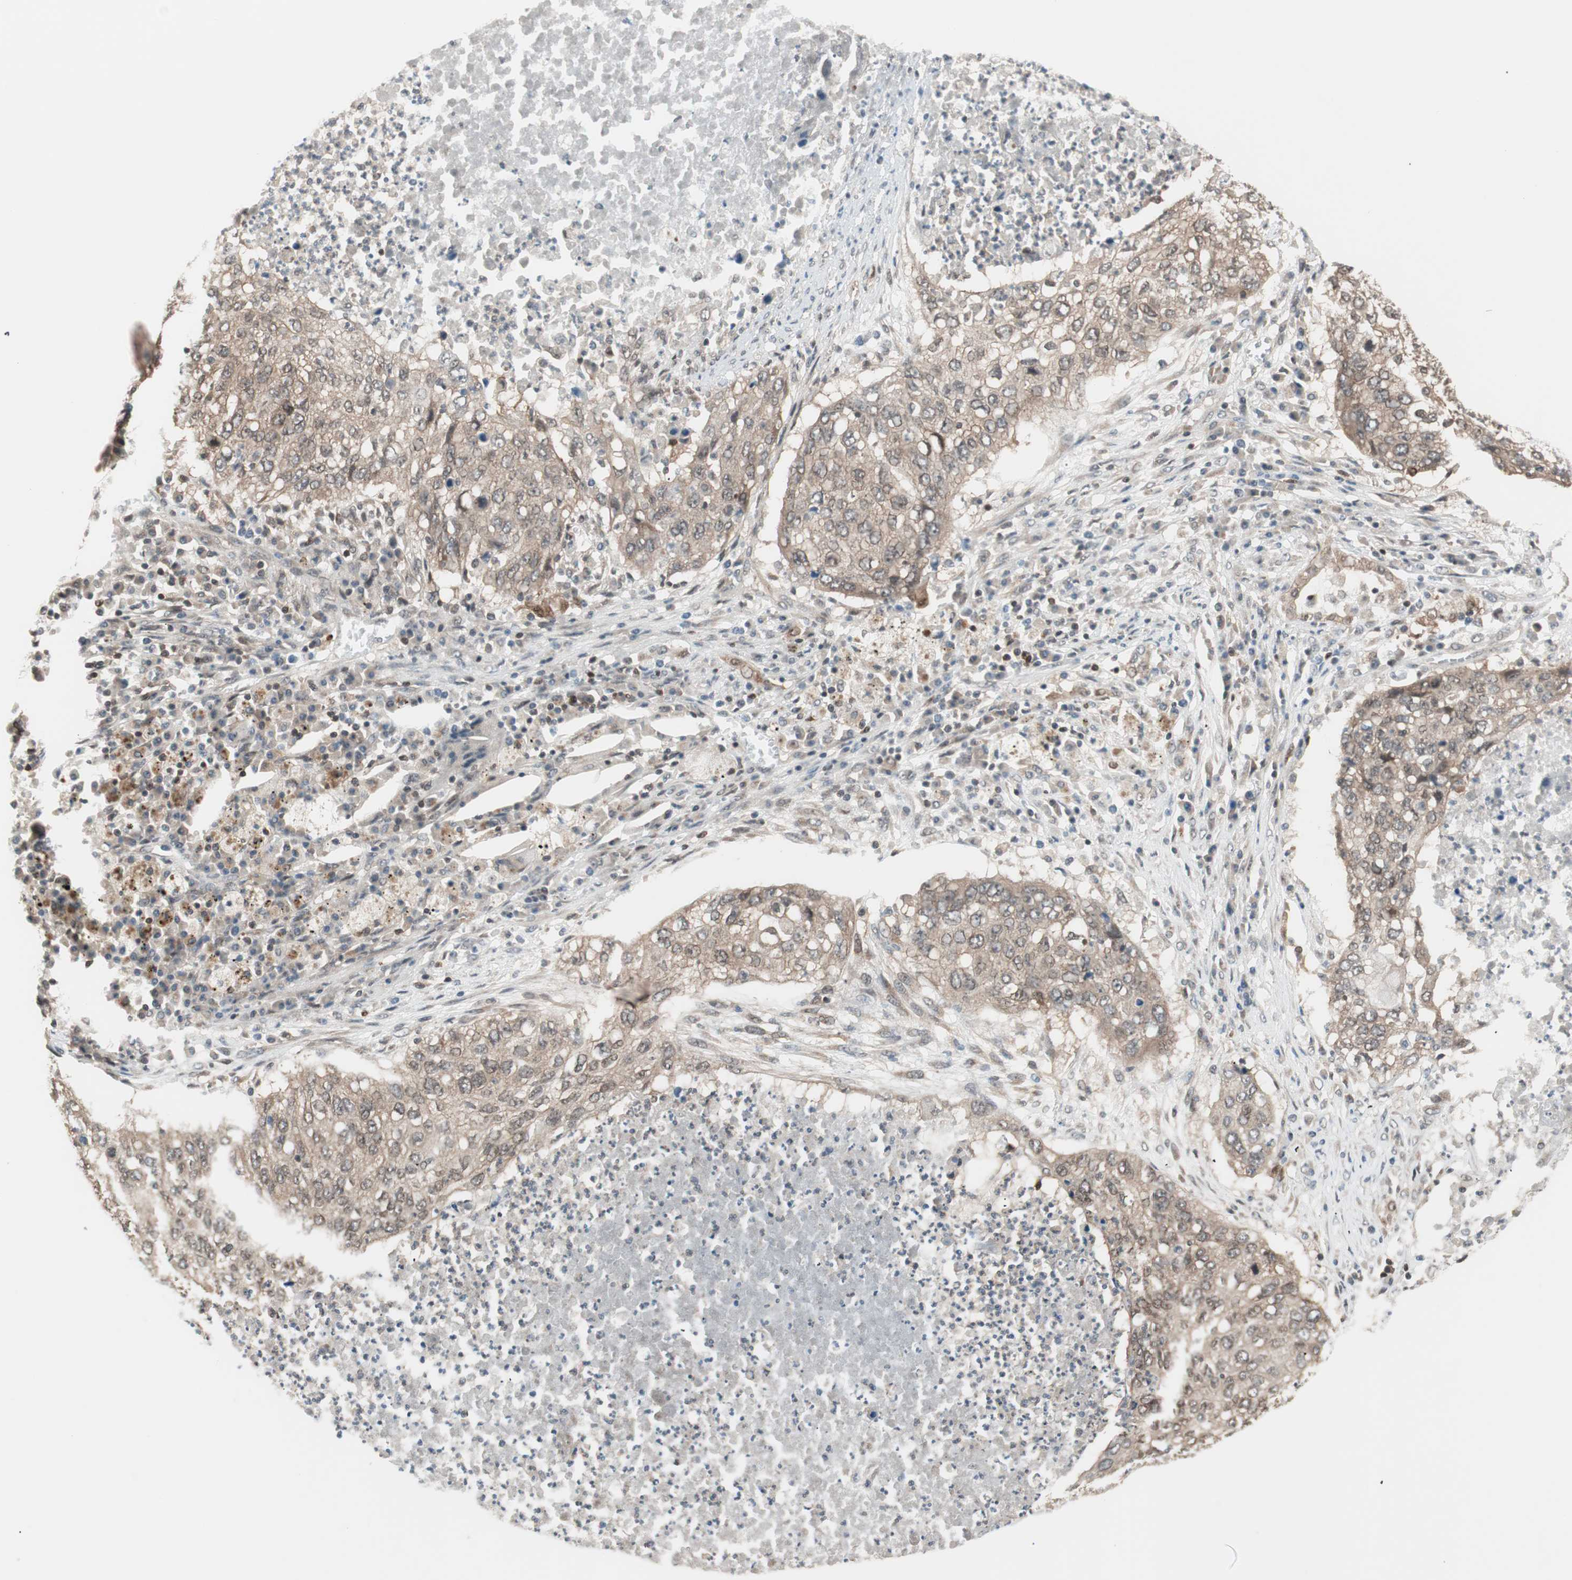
{"staining": {"intensity": "moderate", "quantity": ">75%", "location": "cytoplasmic/membranous"}, "tissue": "lung cancer", "cell_type": "Tumor cells", "image_type": "cancer", "snomed": [{"axis": "morphology", "description": "Squamous cell carcinoma, NOS"}, {"axis": "topography", "description": "Lung"}], "caption": "IHC image of neoplastic tissue: human lung squamous cell carcinoma stained using immunohistochemistry displays medium levels of moderate protein expression localized specifically in the cytoplasmic/membranous of tumor cells, appearing as a cytoplasmic/membranous brown color.", "gene": "UBE2I", "patient": {"sex": "female", "age": 63}}